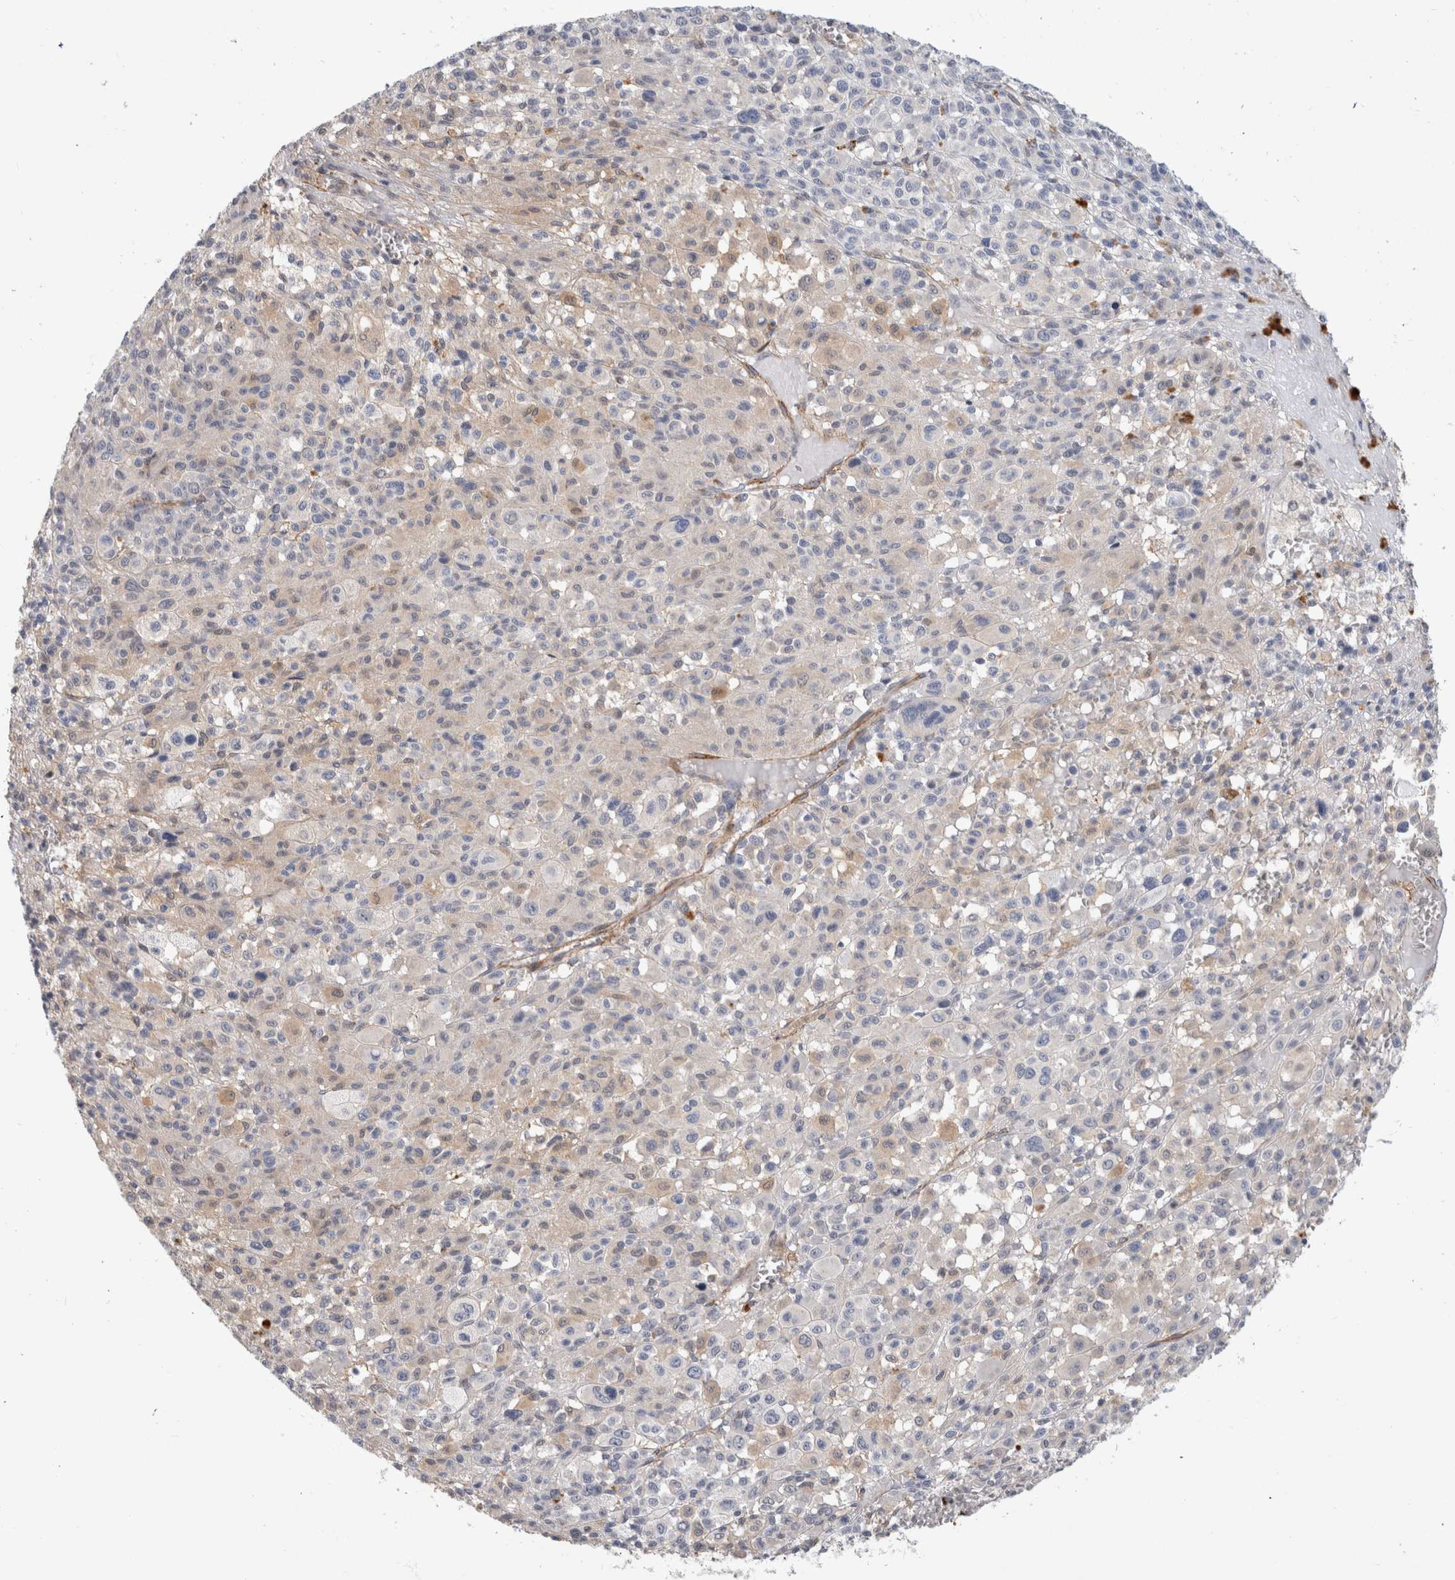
{"staining": {"intensity": "weak", "quantity": "<25%", "location": "cytoplasmic/membranous"}, "tissue": "melanoma", "cell_type": "Tumor cells", "image_type": "cancer", "snomed": [{"axis": "morphology", "description": "Malignant melanoma, Metastatic site"}, {"axis": "topography", "description": "Skin"}], "caption": "There is no significant staining in tumor cells of malignant melanoma (metastatic site).", "gene": "PGM1", "patient": {"sex": "female", "age": 74}}